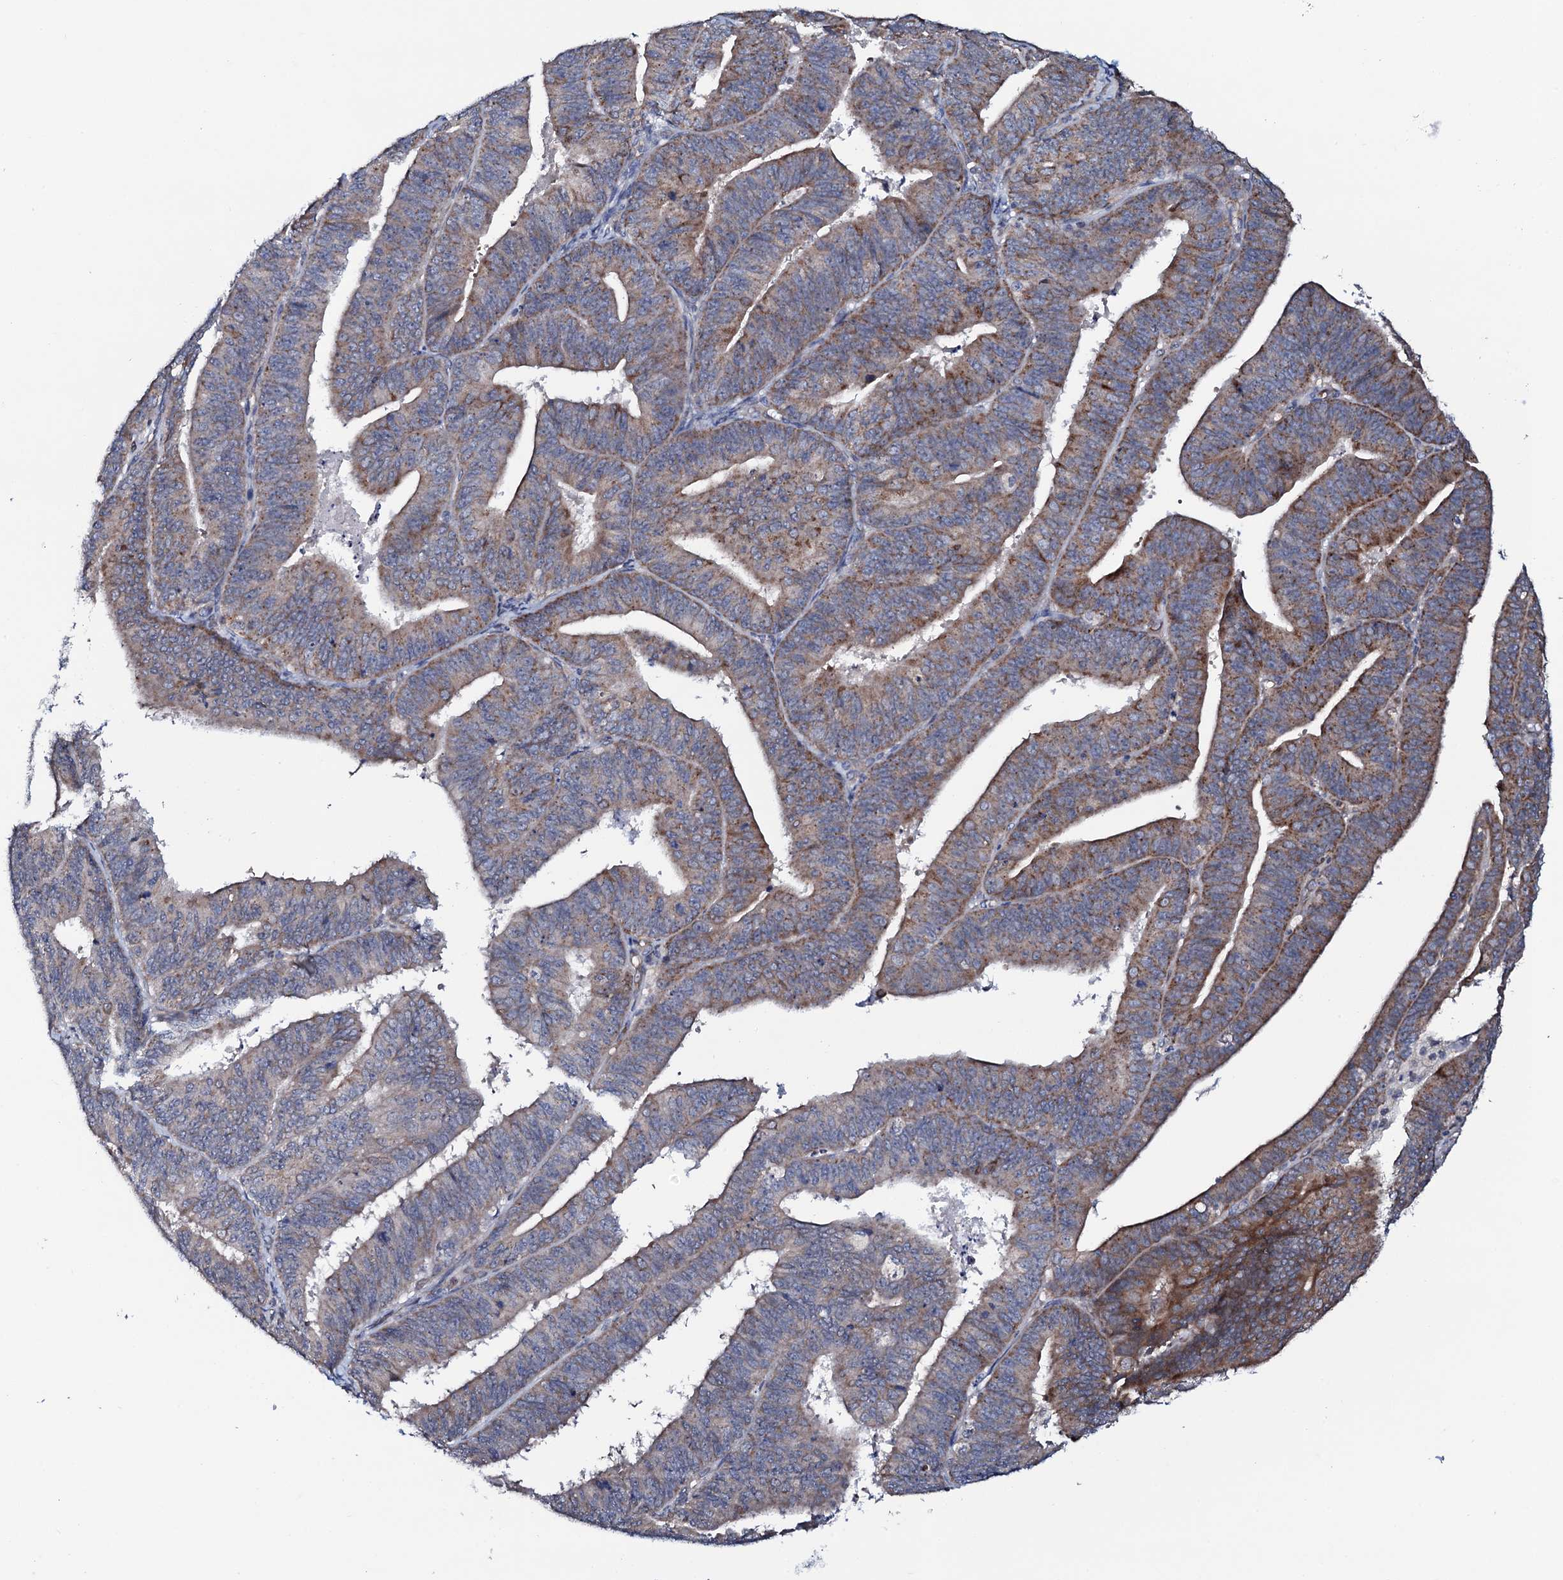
{"staining": {"intensity": "moderate", "quantity": "25%-75%", "location": "cytoplasmic/membranous"}, "tissue": "endometrial cancer", "cell_type": "Tumor cells", "image_type": "cancer", "snomed": [{"axis": "morphology", "description": "Adenocarcinoma, NOS"}, {"axis": "topography", "description": "Endometrium"}], "caption": "Tumor cells display medium levels of moderate cytoplasmic/membranous staining in approximately 25%-75% of cells in human endometrial adenocarcinoma.", "gene": "PPP1R3D", "patient": {"sex": "female", "age": 73}}